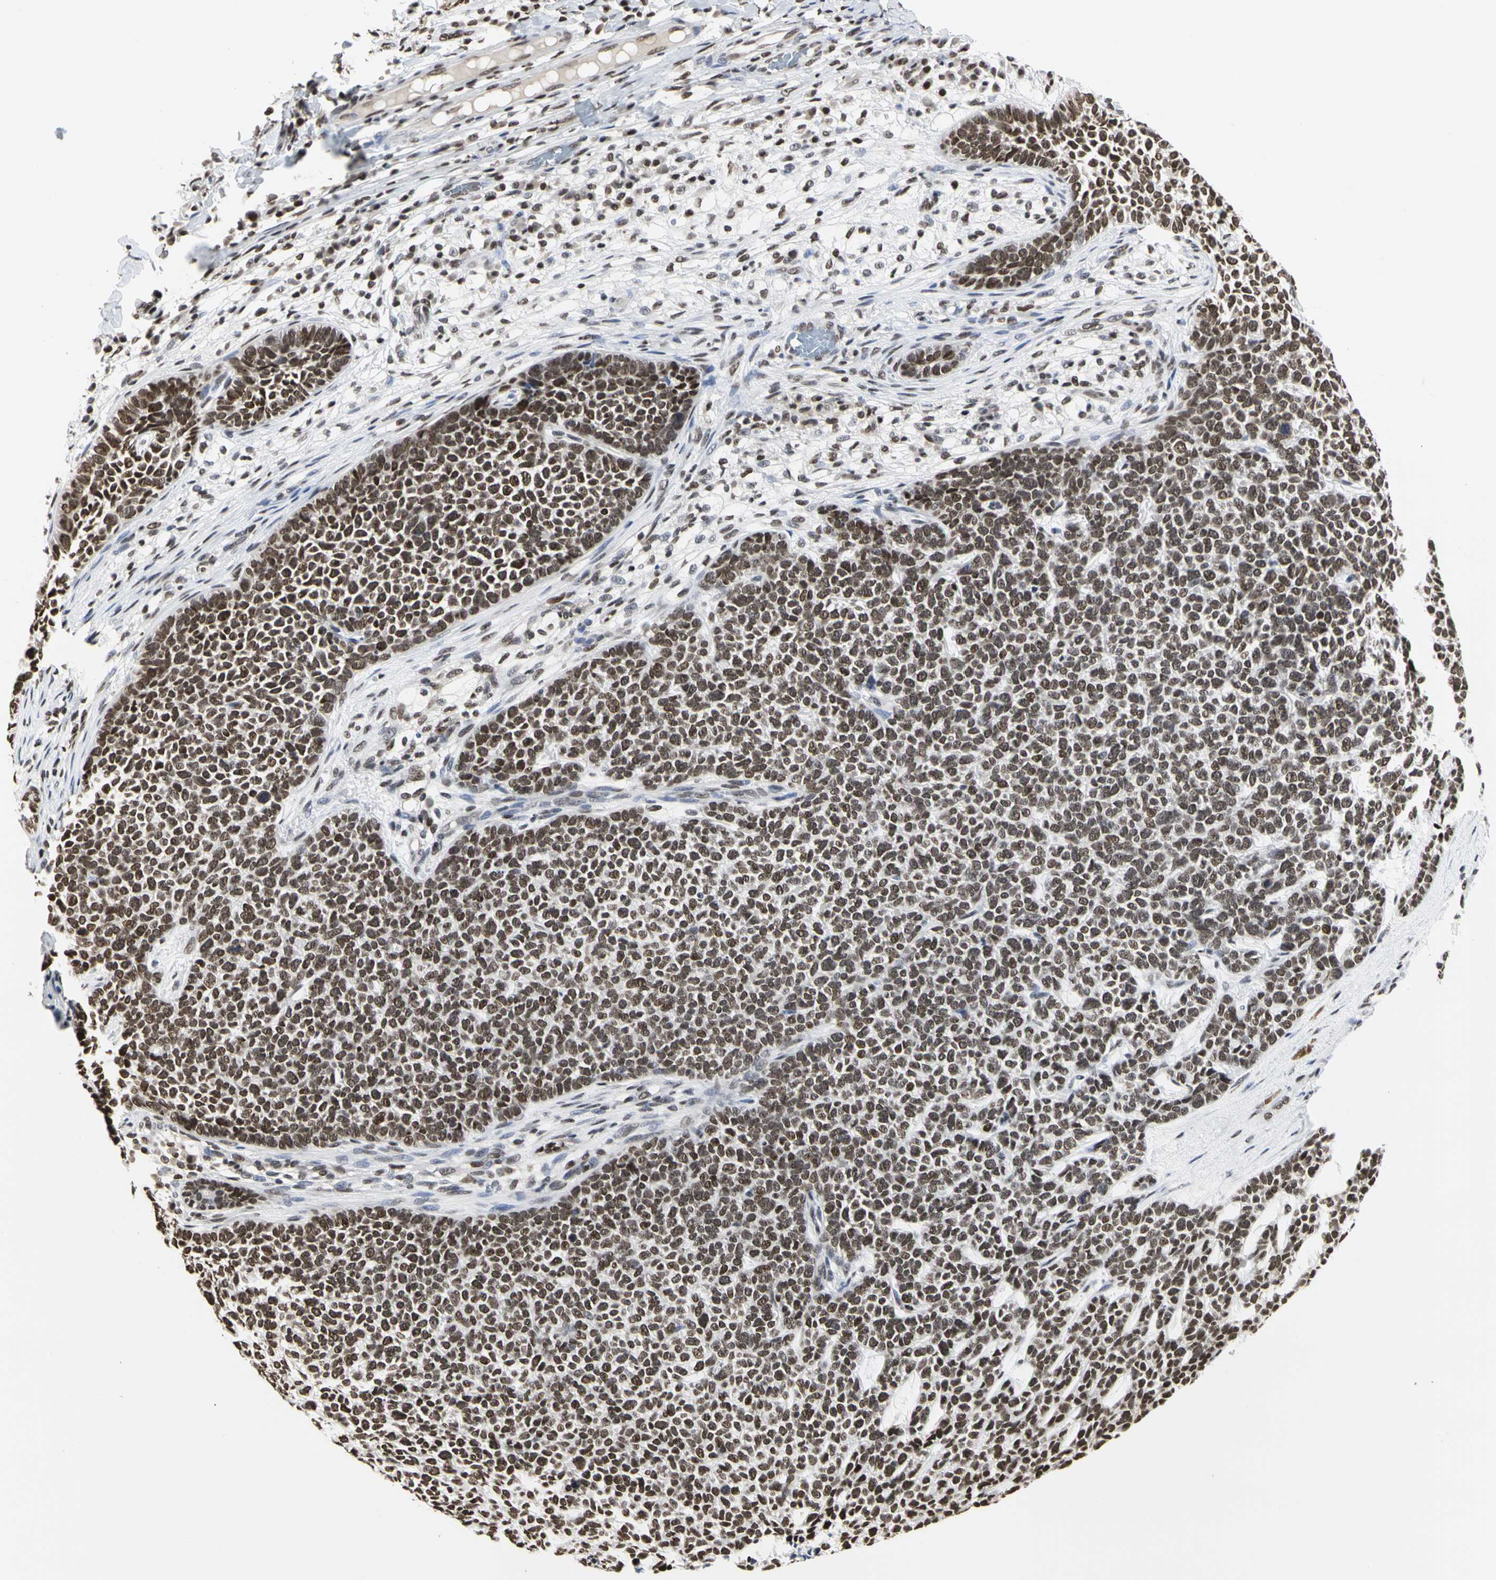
{"staining": {"intensity": "moderate", "quantity": ">75%", "location": "nuclear"}, "tissue": "skin cancer", "cell_type": "Tumor cells", "image_type": "cancer", "snomed": [{"axis": "morphology", "description": "Basal cell carcinoma"}, {"axis": "topography", "description": "Skin"}], "caption": "This image displays immunohistochemistry staining of basal cell carcinoma (skin), with medium moderate nuclear positivity in about >75% of tumor cells.", "gene": "PRMT3", "patient": {"sex": "female", "age": 84}}